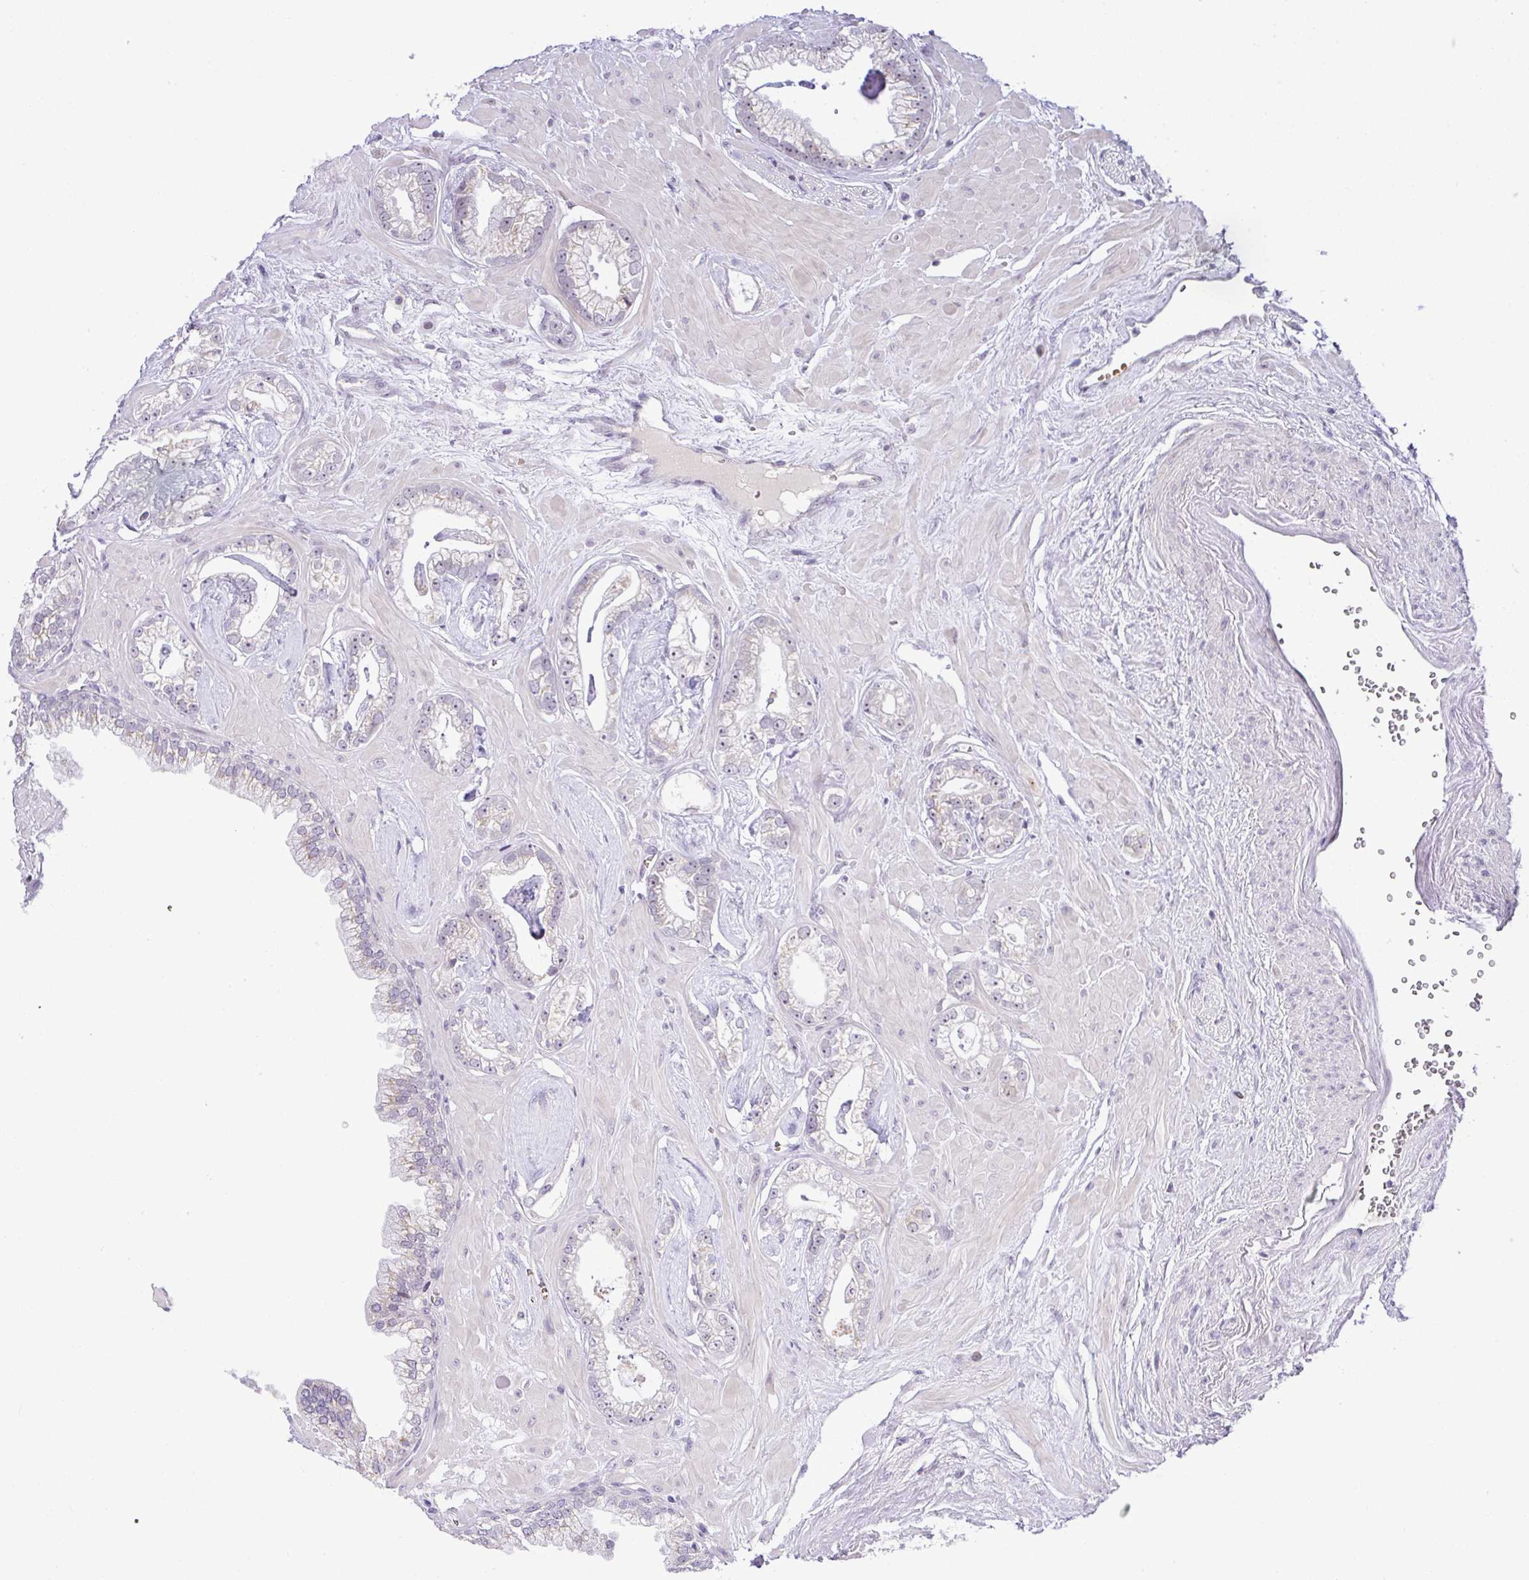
{"staining": {"intensity": "weak", "quantity": "<25%", "location": "nuclear"}, "tissue": "prostate cancer", "cell_type": "Tumor cells", "image_type": "cancer", "snomed": [{"axis": "morphology", "description": "Adenocarcinoma, Low grade"}, {"axis": "topography", "description": "Prostate"}], "caption": "An IHC histopathology image of adenocarcinoma (low-grade) (prostate) is shown. There is no staining in tumor cells of adenocarcinoma (low-grade) (prostate). The staining is performed using DAB brown chromogen with nuclei counter-stained in using hematoxylin.", "gene": "PARP2", "patient": {"sex": "male", "age": 60}}